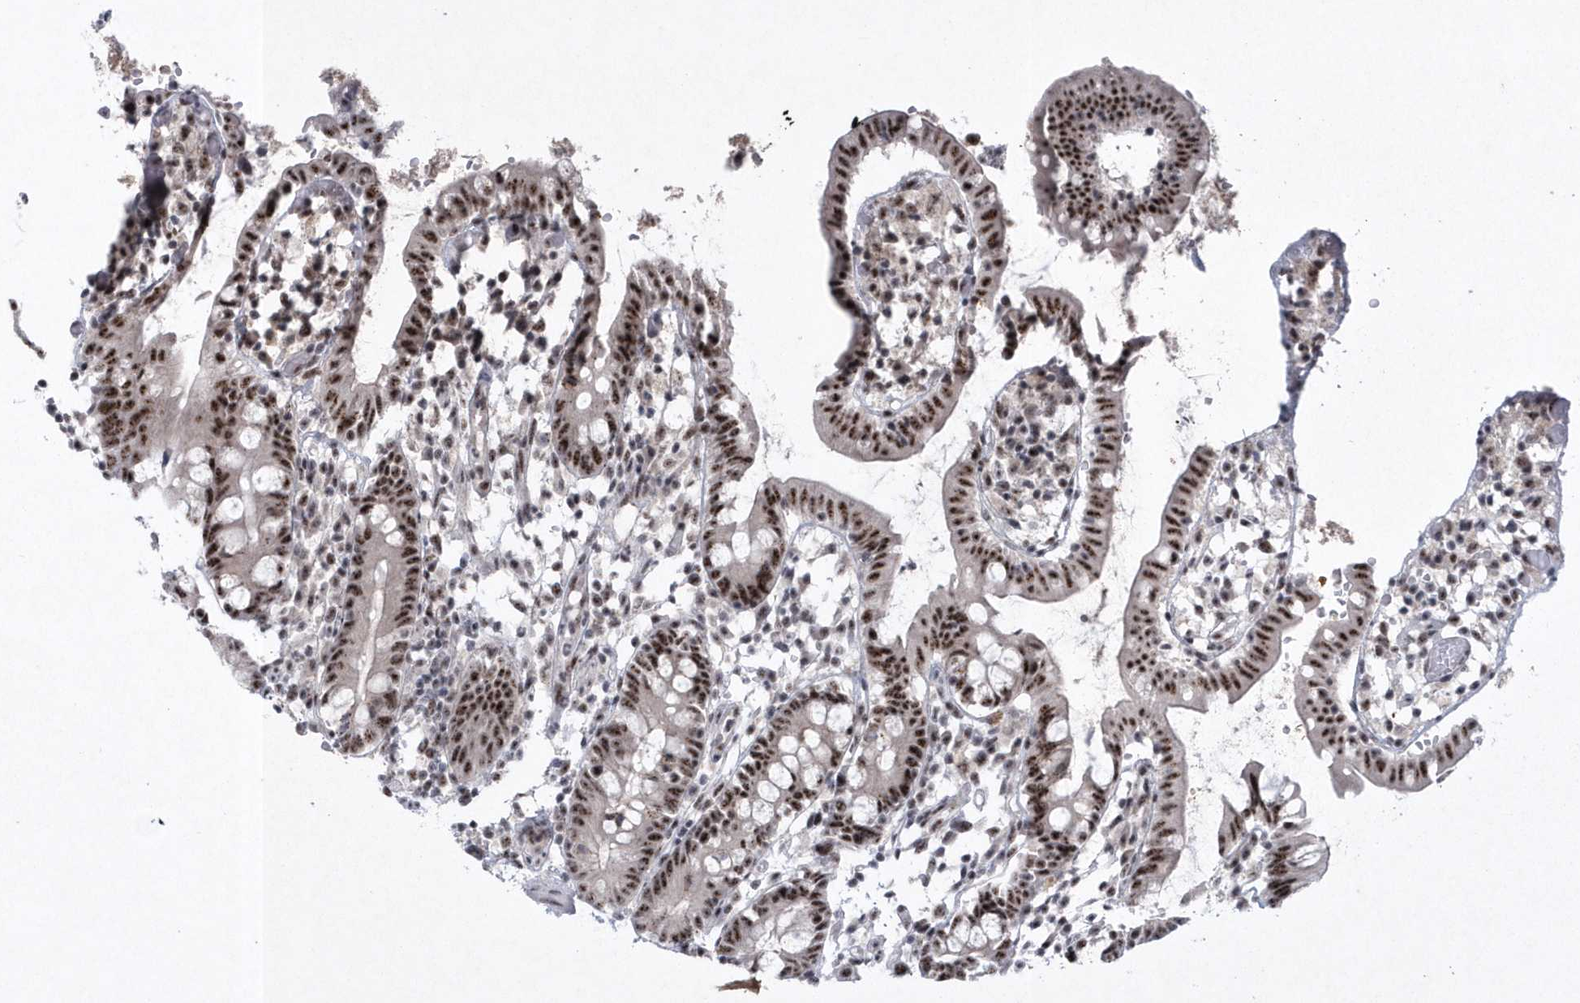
{"staining": {"intensity": "moderate", "quantity": ">75%", "location": "nuclear"}, "tissue": "small intestine", "cell_type": "Glandular cells", "image_type": "normal", "snomed": [{"axis": "morphology", "description": "Normal tissue, NOS"}, {"axis": "morphology", "description": "Cystadenocarcinoma, serous, Metastatic site"}, {"axis": "topography", "description": "Small intestine"}], "caption": "Moderate nuclear expression for a protein is seen in about >75% of glandular cells of unremarkable small intestine using immunohistochemistry (IHC).", "gene": "KDM6B", "patient": {"sex": "female", "age": 61}}